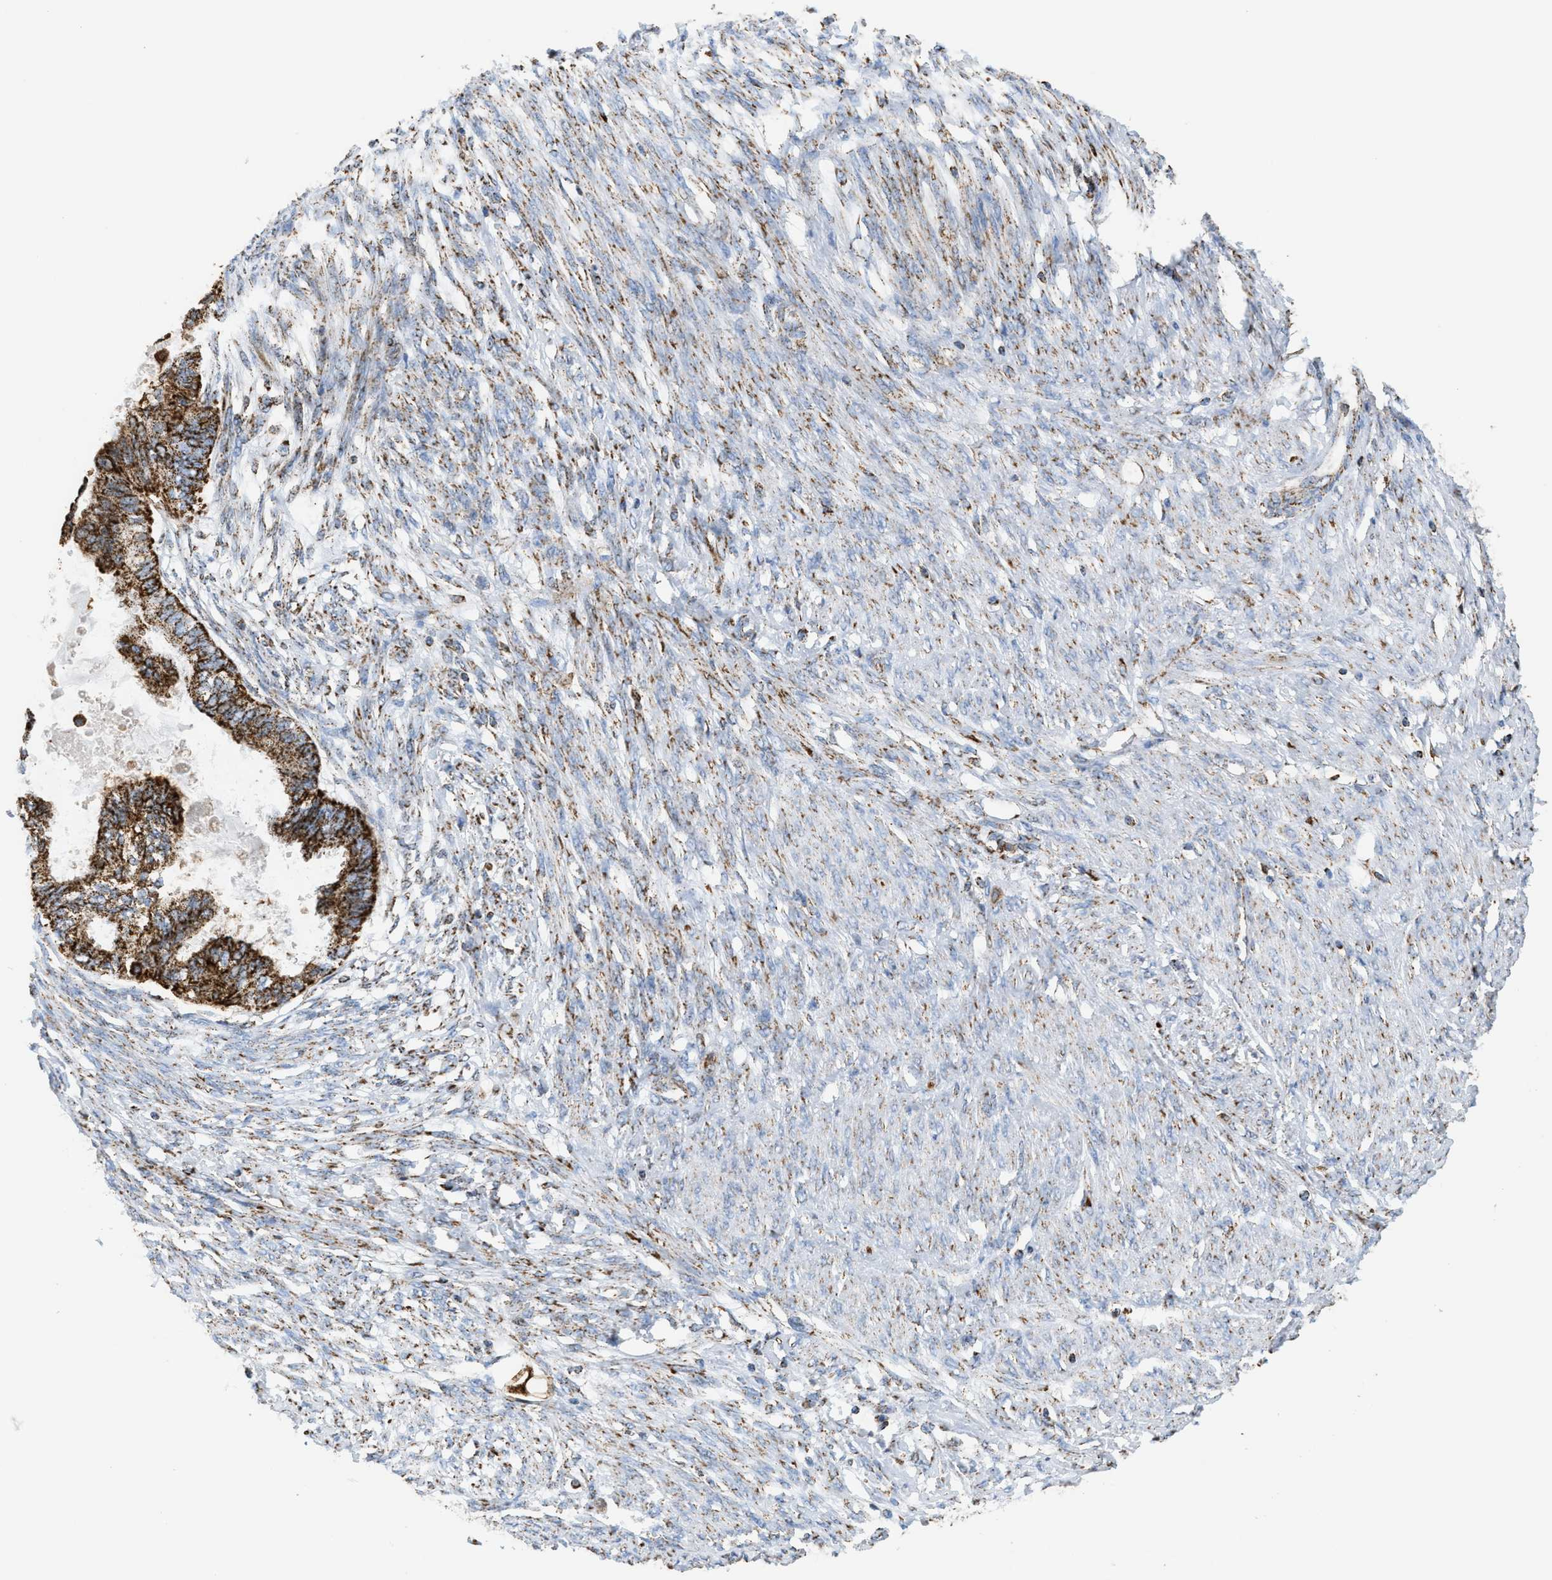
{"staining": {"intensity": "strong", "quantity": ">75%", "location": "cytoplasmic/membranous"}, "tissue": "cervical cancer", "cell_type": "Tumor cells", "image_type": "cancer", "snomed": [{"axis": "morphology", "description": "Normal tissue, NOS"}, {"axis": "morphology", "description": "Adenocarcinoma, NOS"}, {"axis": "topography", "description": "Cervix"}, {"axis": "topography", "description": "Endometrium"}], "caption": "Cervical cancer (adenocarcinoma) tissue shows strong cytoplasmic/membranous positivity in approximately >75% of tumor cells The protein of interest is shown in brown color, while the nuclei are stained blue.", "gene": "ECHS1", "patient": {"sex": "female", "age": 86}}